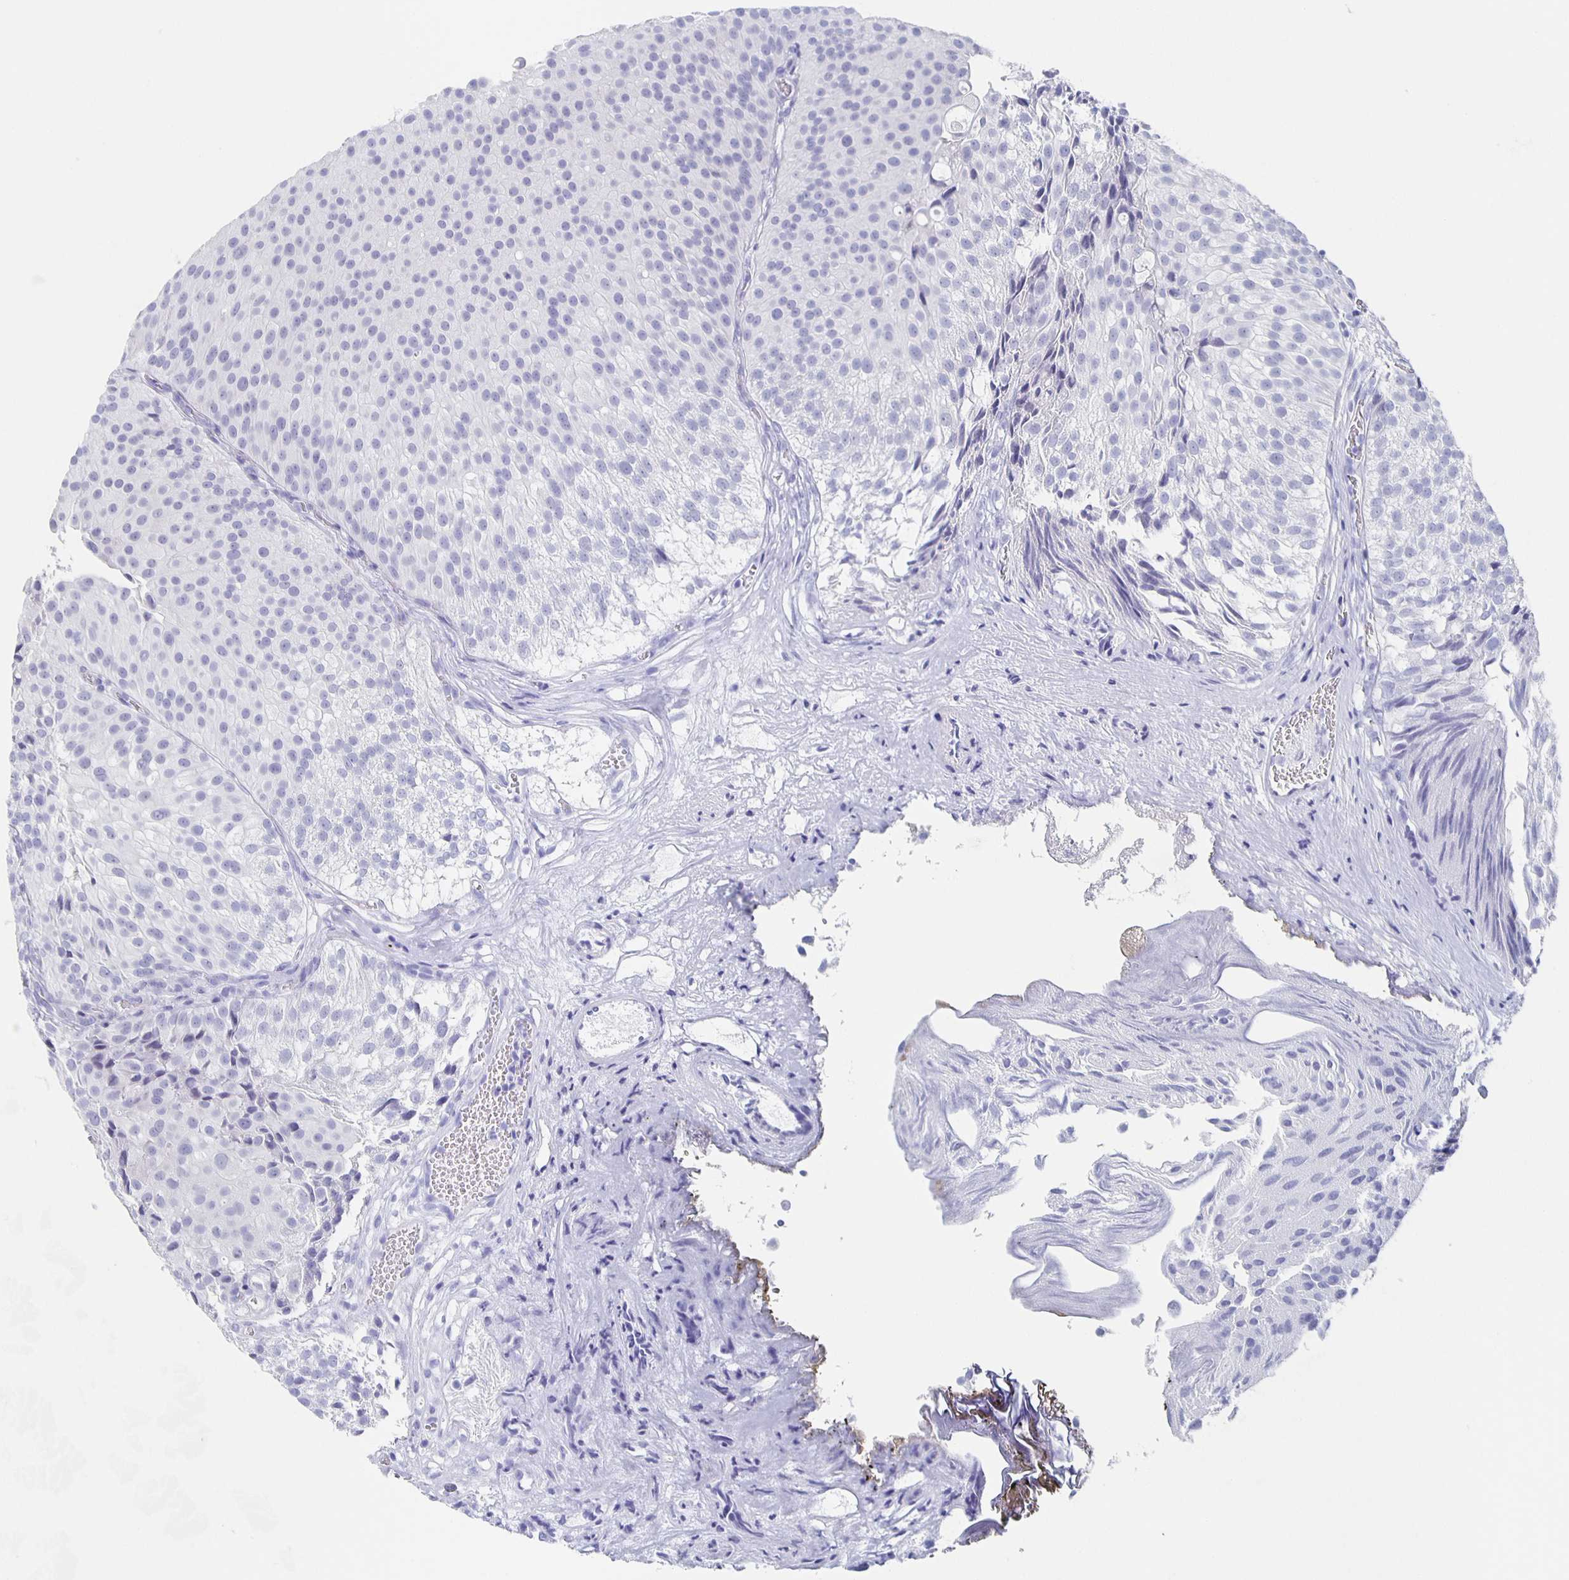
{"staining": {"intensity": "negative", "quantity": "none", "location": "none"}, "tissue": "urothelial cancer", "cell_type": "Tumor cells", "image_type": "cancer", "snomed": [{"axis": "morphology", "description": "Urothelial carcinoma, Low grade"}, {"axis": "topography", "description": "Urinary bladder"}], "caption": "Low-grade urothelial carcinoma was stained to show a protein in brown. There is no significant expression in tumor cells.", "gene": "SLC34A2", "patient": {"sex": "male", "age": 80}}